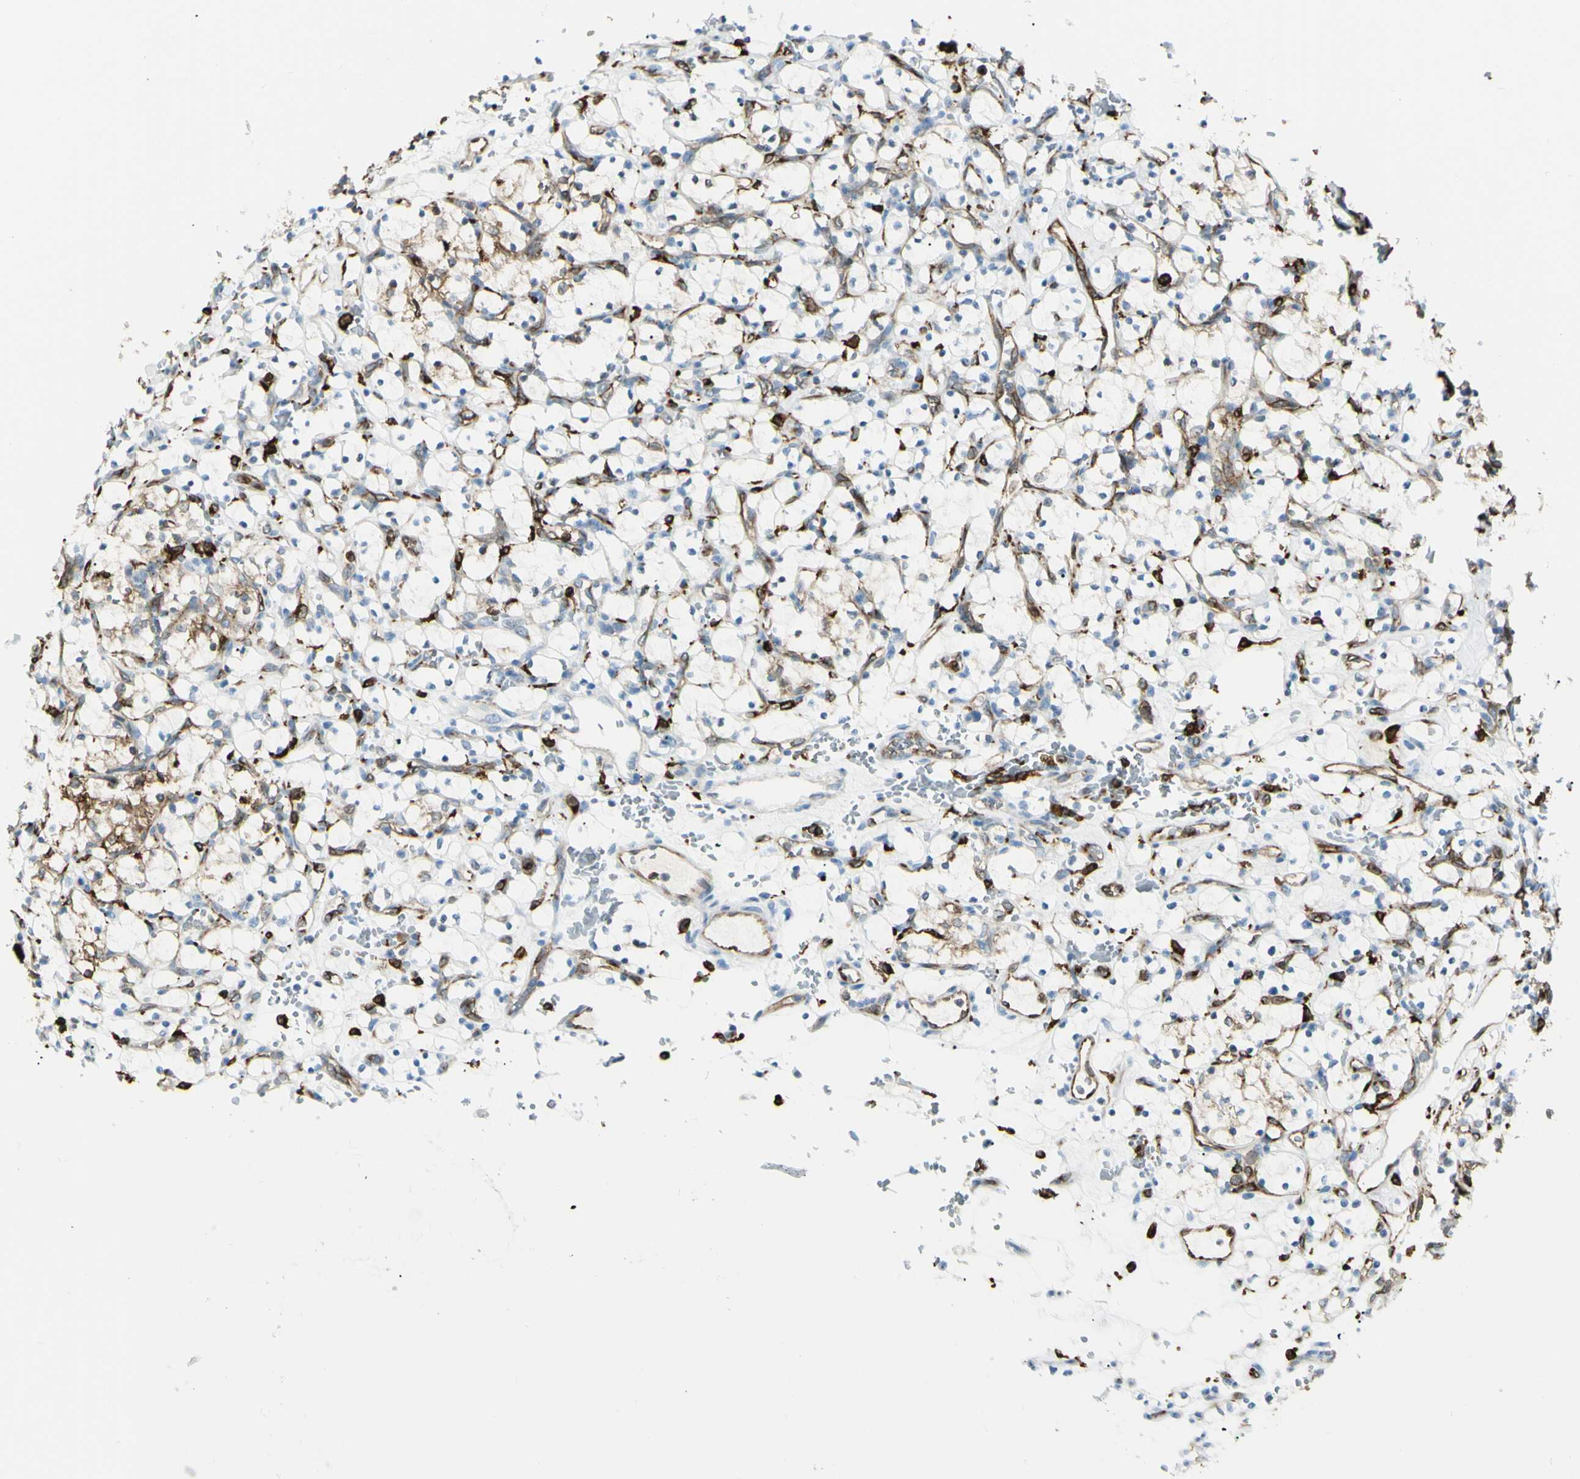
{"staining": {"intensity": "moderate", "quantity": "25%-75%", "location": "cytoplasmic/membranous"}, "tissue": "renal cancer", "cell_type": "Tumor cells", "image_type": "cancer", "snomed": [{"axis": "morphology", "description": "Adenocarcinoma, NOS"}, {"axis": "topography", "description": "Kidney"}], "caption": "Protein staining displays moderate cytoplasmic/membranous staining in about 25%-75% of tumor cells in renal cancer. The staining was performed using DAB to visualize the protein expression in brown, while the nuclei were stained in blue with hematoxylin (Magnification: 20x).", "gene": "CD74", "patient": {"sex": "female", "age": 69}}